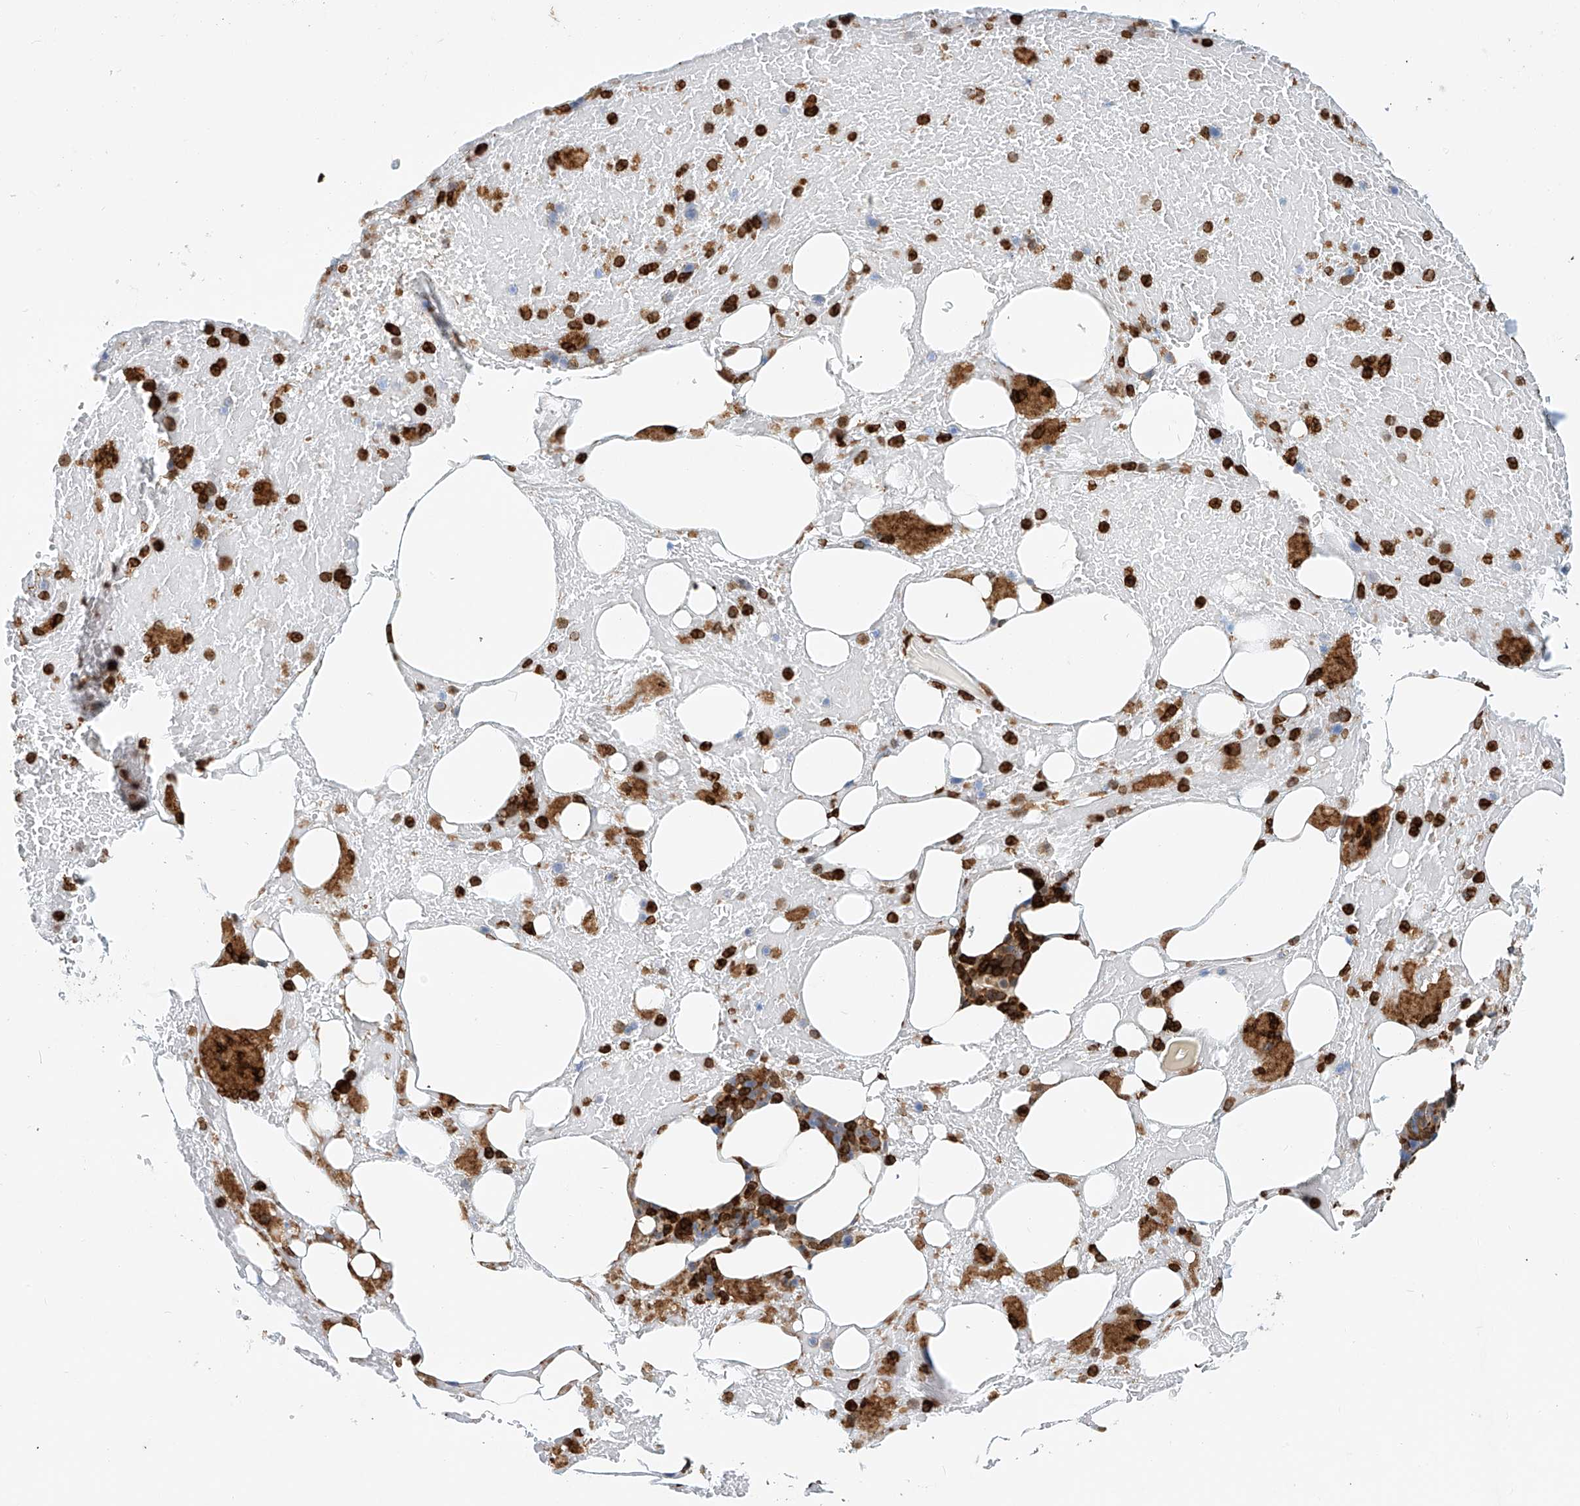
{"staining": {"intensity": "strong", "quantity": ">75%", "location": "cytoplasmic/membranous"}, "tissue": "bone marrow", "cell_type": "Hematopoietic cells", "image_type": "normal", "snomed": [{"axis": "morphology", "description": "Normal tissue, NOS"}, {"axis": "topography", "description": "Bone marrow"}], "caption": "DAB immunohistochemical staining of benign bone marrow shows strong cytoplasmic/membranous protein expression in approximately >75% of hematopoietic cells.", "gene": "MICAL1", "patient": {"sex": "male", "age": 60}}